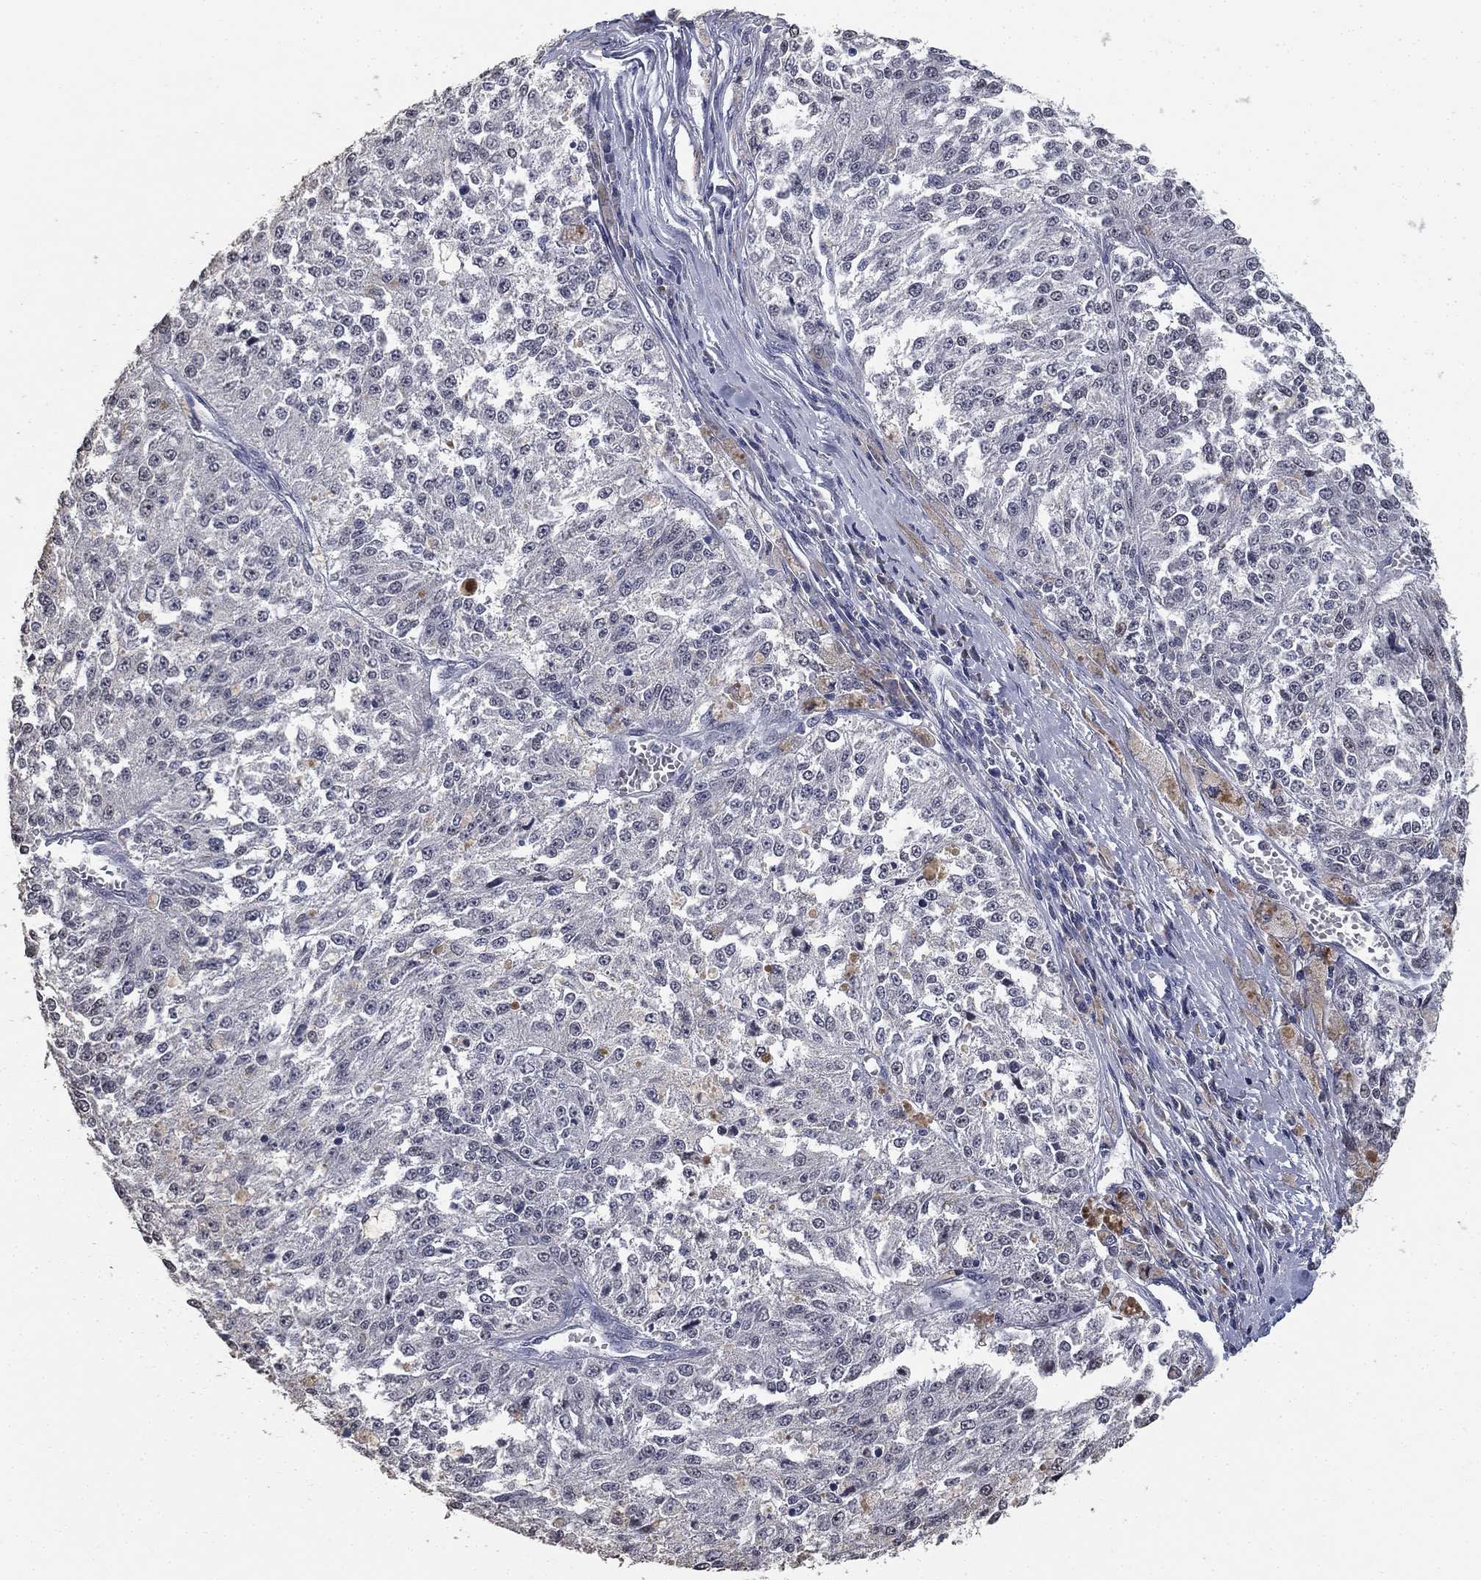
{"staining": {"intensity": "negative", "quantity": "none", "location": "none"}, "tissue": "melanoma", "cell_type": "Tumor cells", "image_type": "cancer", "snomed": [{"axis": "morphology", "description": "Malignant melanoma, Metastatic site"}, {"axis": "topography", "description": "Lymph node"}], "caption": "This micrograph is of melanoma stained with immunohistochemistry to label a protein in brown with the nuclei are counter-stained blue. There is no positivity in tumor cells. The staining was performed using DAB to visualize the protein expression in brown, while the nuclei were stained in blue with hematoxylin (Magnification: 20x).", "gene": "DSG1", "patient": {"sex": "female", "age": 64}}